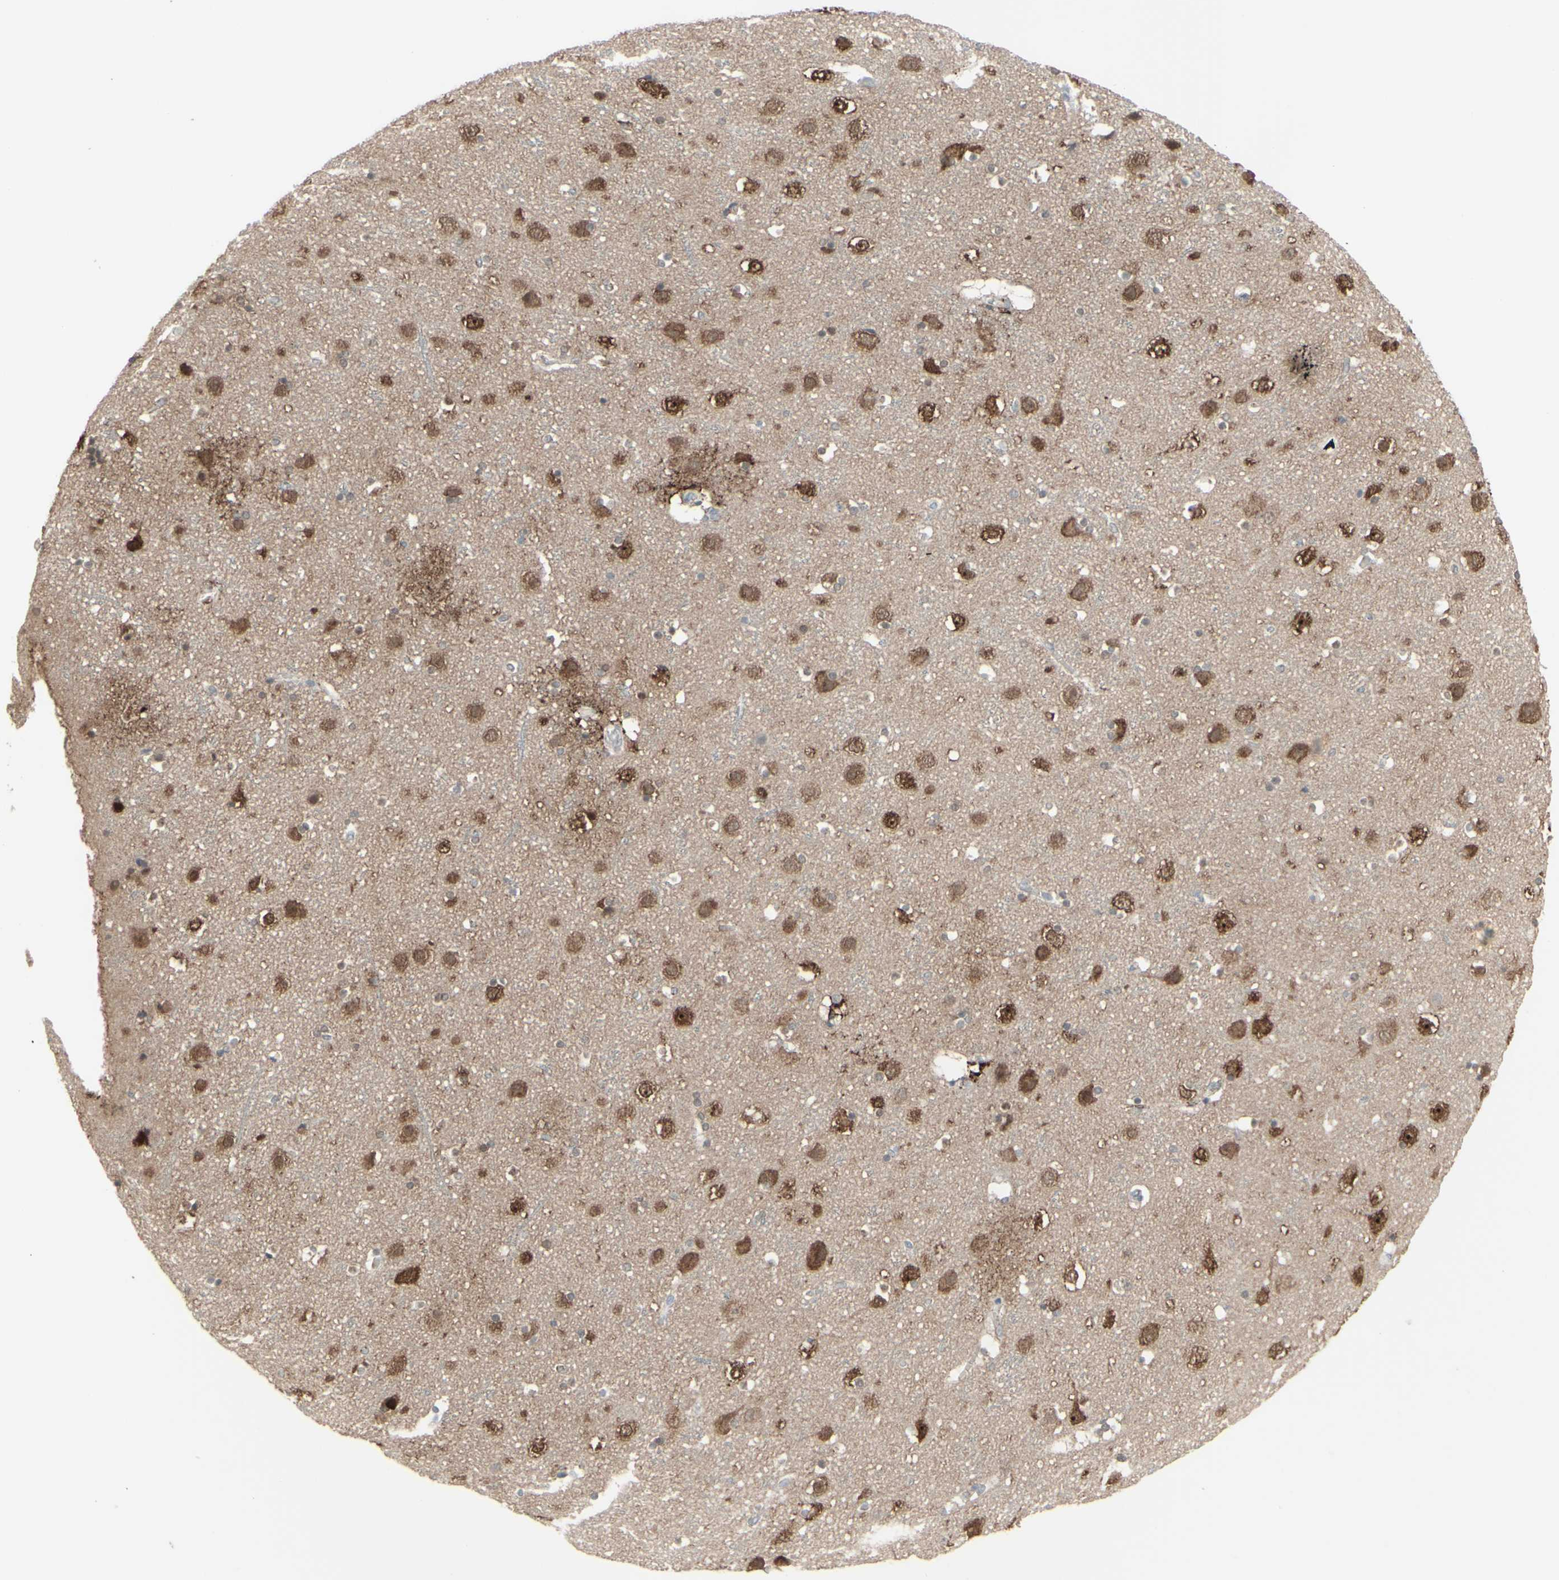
{"staining": {"intensity": "weak", "quantity": ">75%", "location": "cytoplasmic/membranous"}, "tissue": "cerebral cortex", "cell_type": "Endothelial cells", "image_type": "normal", "snomed": [{"axis": "morphology", "description": "Normal tissue, NOS"}, {"axis": "topography", "description": "Cerebral cortex"}], "caption": "Endothelial cells reveal low levels of weak cytoplasmic/membranous expression in about >75% of cells in benign human cerebral cortex. (brown staining indicates protein expression, while blue staining denotes nuclei).", "gene": "GJA1", "patient": {"sex": "male", "age": 45}}